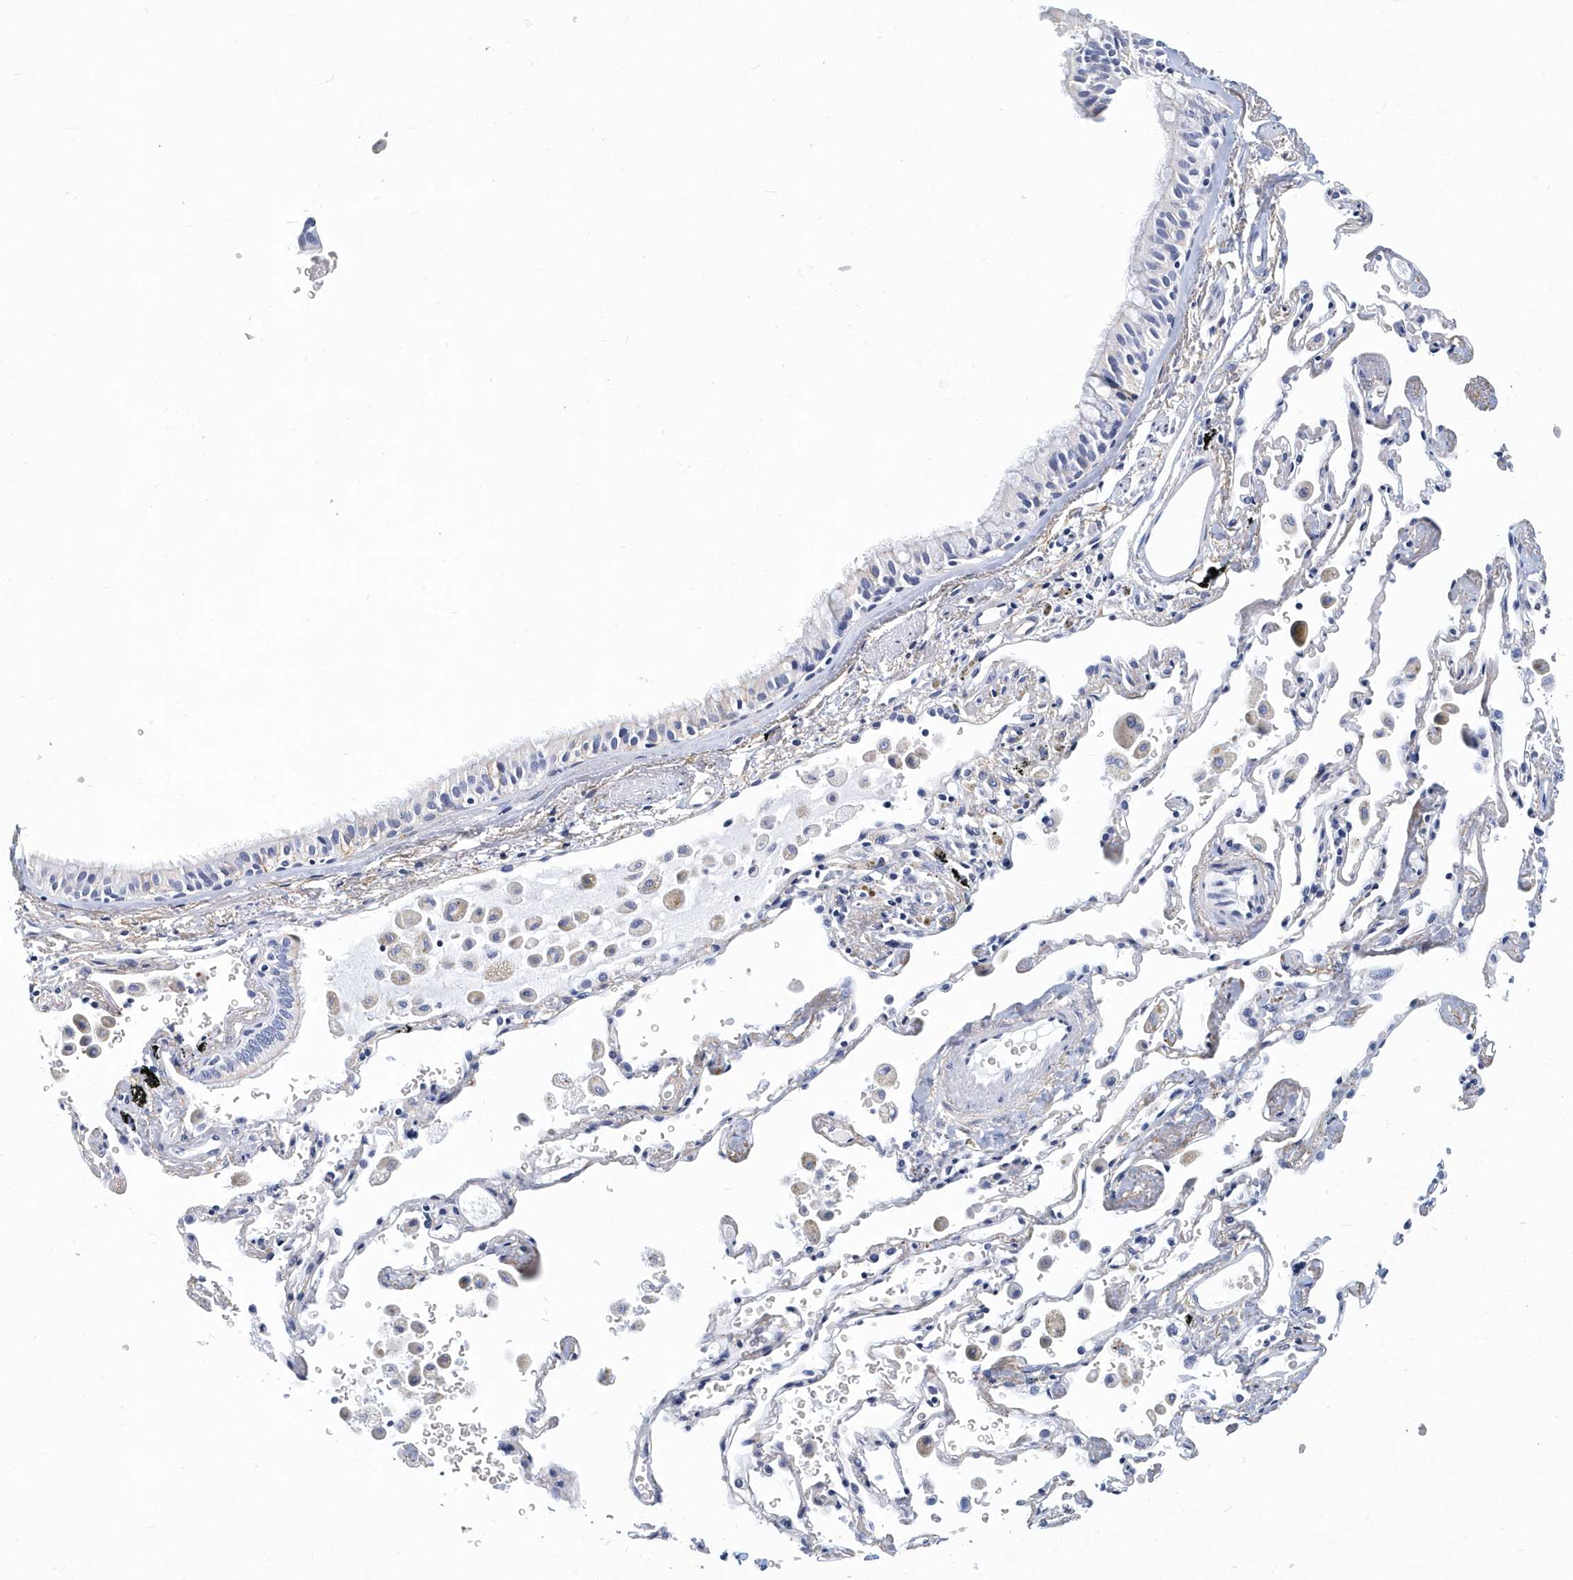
{"staining": {"intensity": "negative", "quantity": "none", "location": "none"}, "tissue": "bronchus", "cell_type": "Respiratory epithelial cells", "image_type": "normal", "snomed": [{"axis": "morphology", "description": "Normal tissue, NOS"}, {"axis": "morphology", "description": "Adenocarcinoma, NOS"}, {"axis": "topography", "description": "Bronchus"}, {"axis": "topography", "description": "Lung"}], "caption": "The image demonstrates no significant positivity in respiratory epithelial cells of bronchus.", "gene": "ITGA2B", "patient": {"sex": "male", "age": 54}}